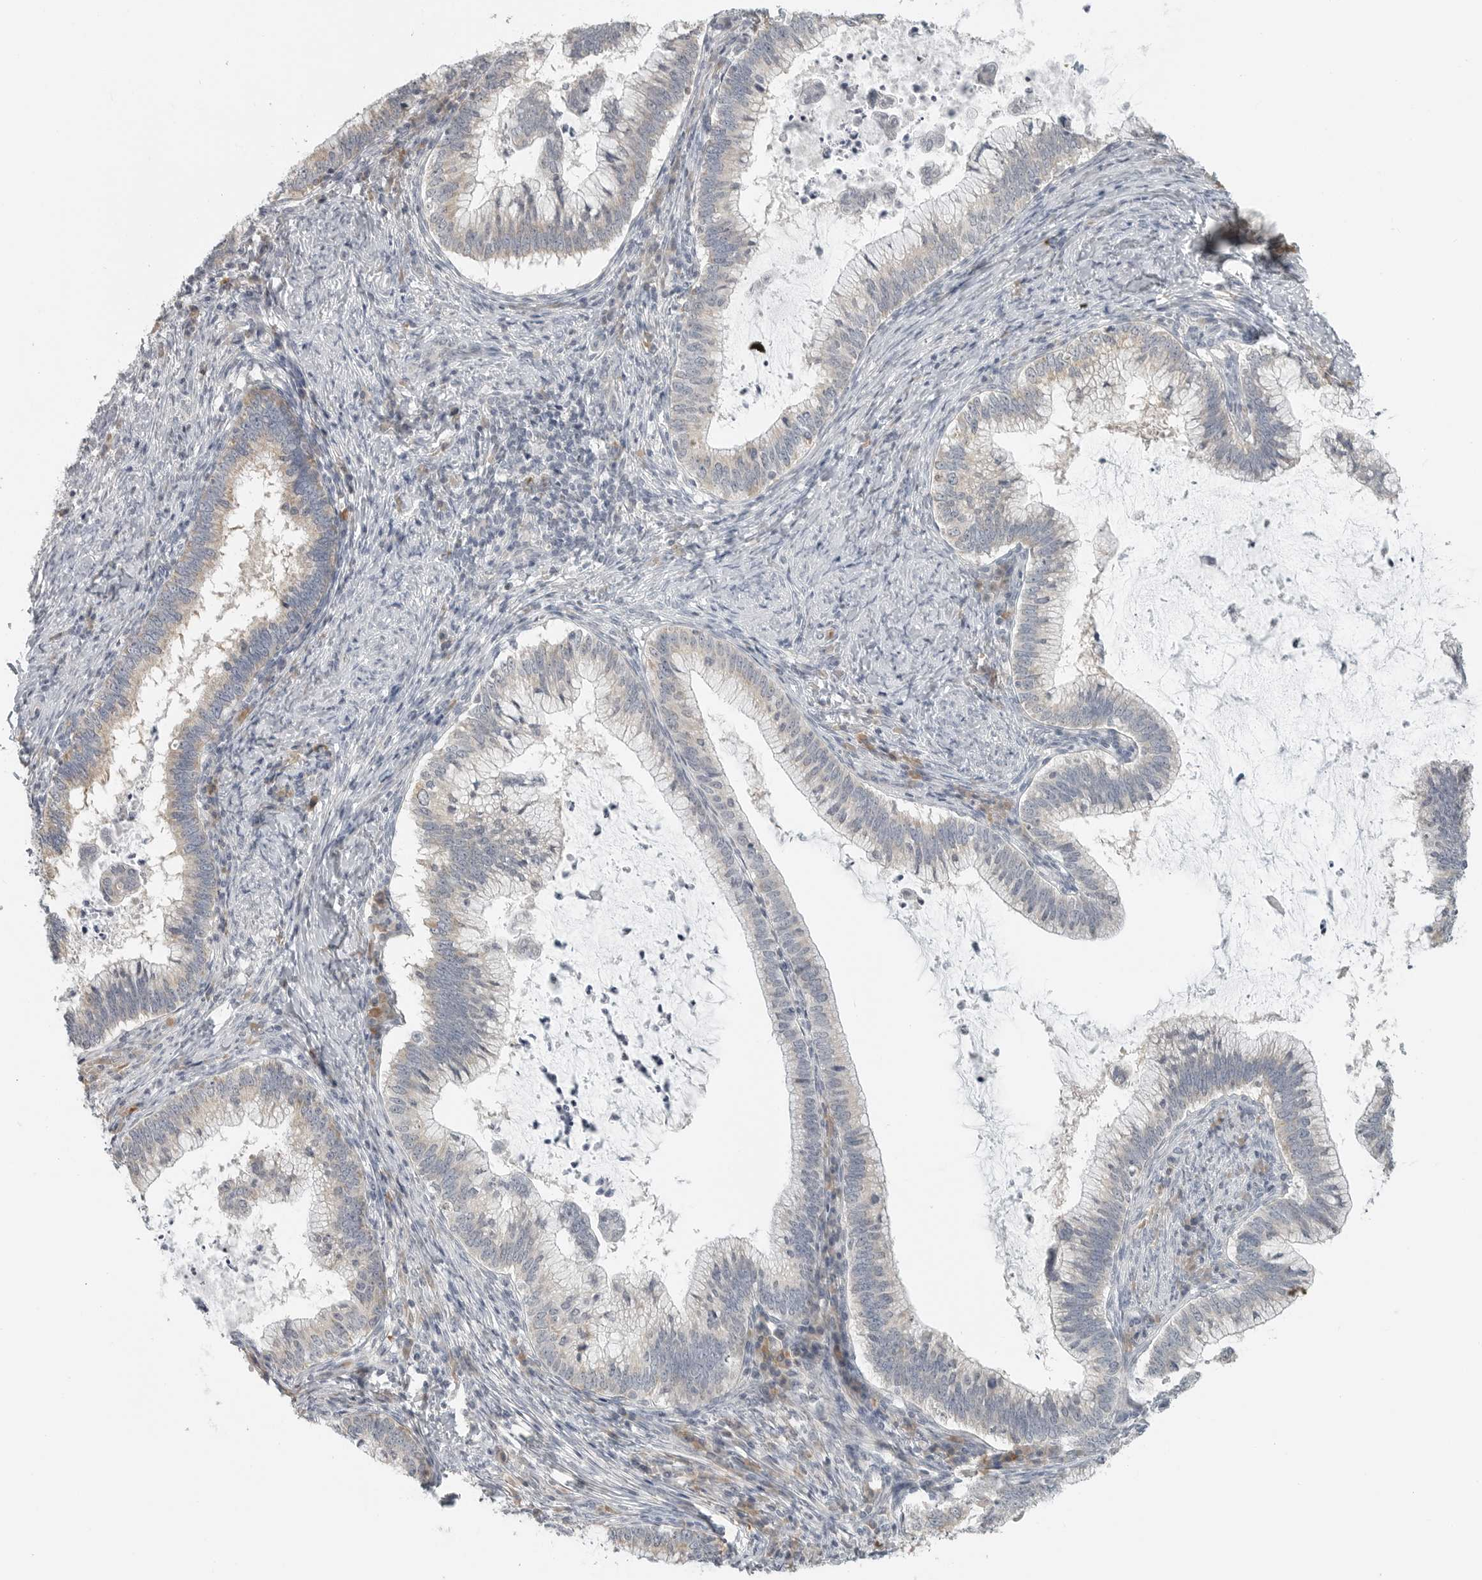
{"staining": {"intensity": "negative", "quantity": "none", "location": "none"}, "tissue": "cervical cancer", "cell_type": "Tumor cells", "image_type": "cancer", "snomed": [{"axis": "morphology", "description": "Adenocarcinoma, NOS"}, {"axis": "topography", "description": "Cervix"}], "caption": "An image of human cervical adenocarcinoma is negative for staining in tumor cells.", "gene": "IL12RB2", "patient": {"sex": "female", "age": 36}}